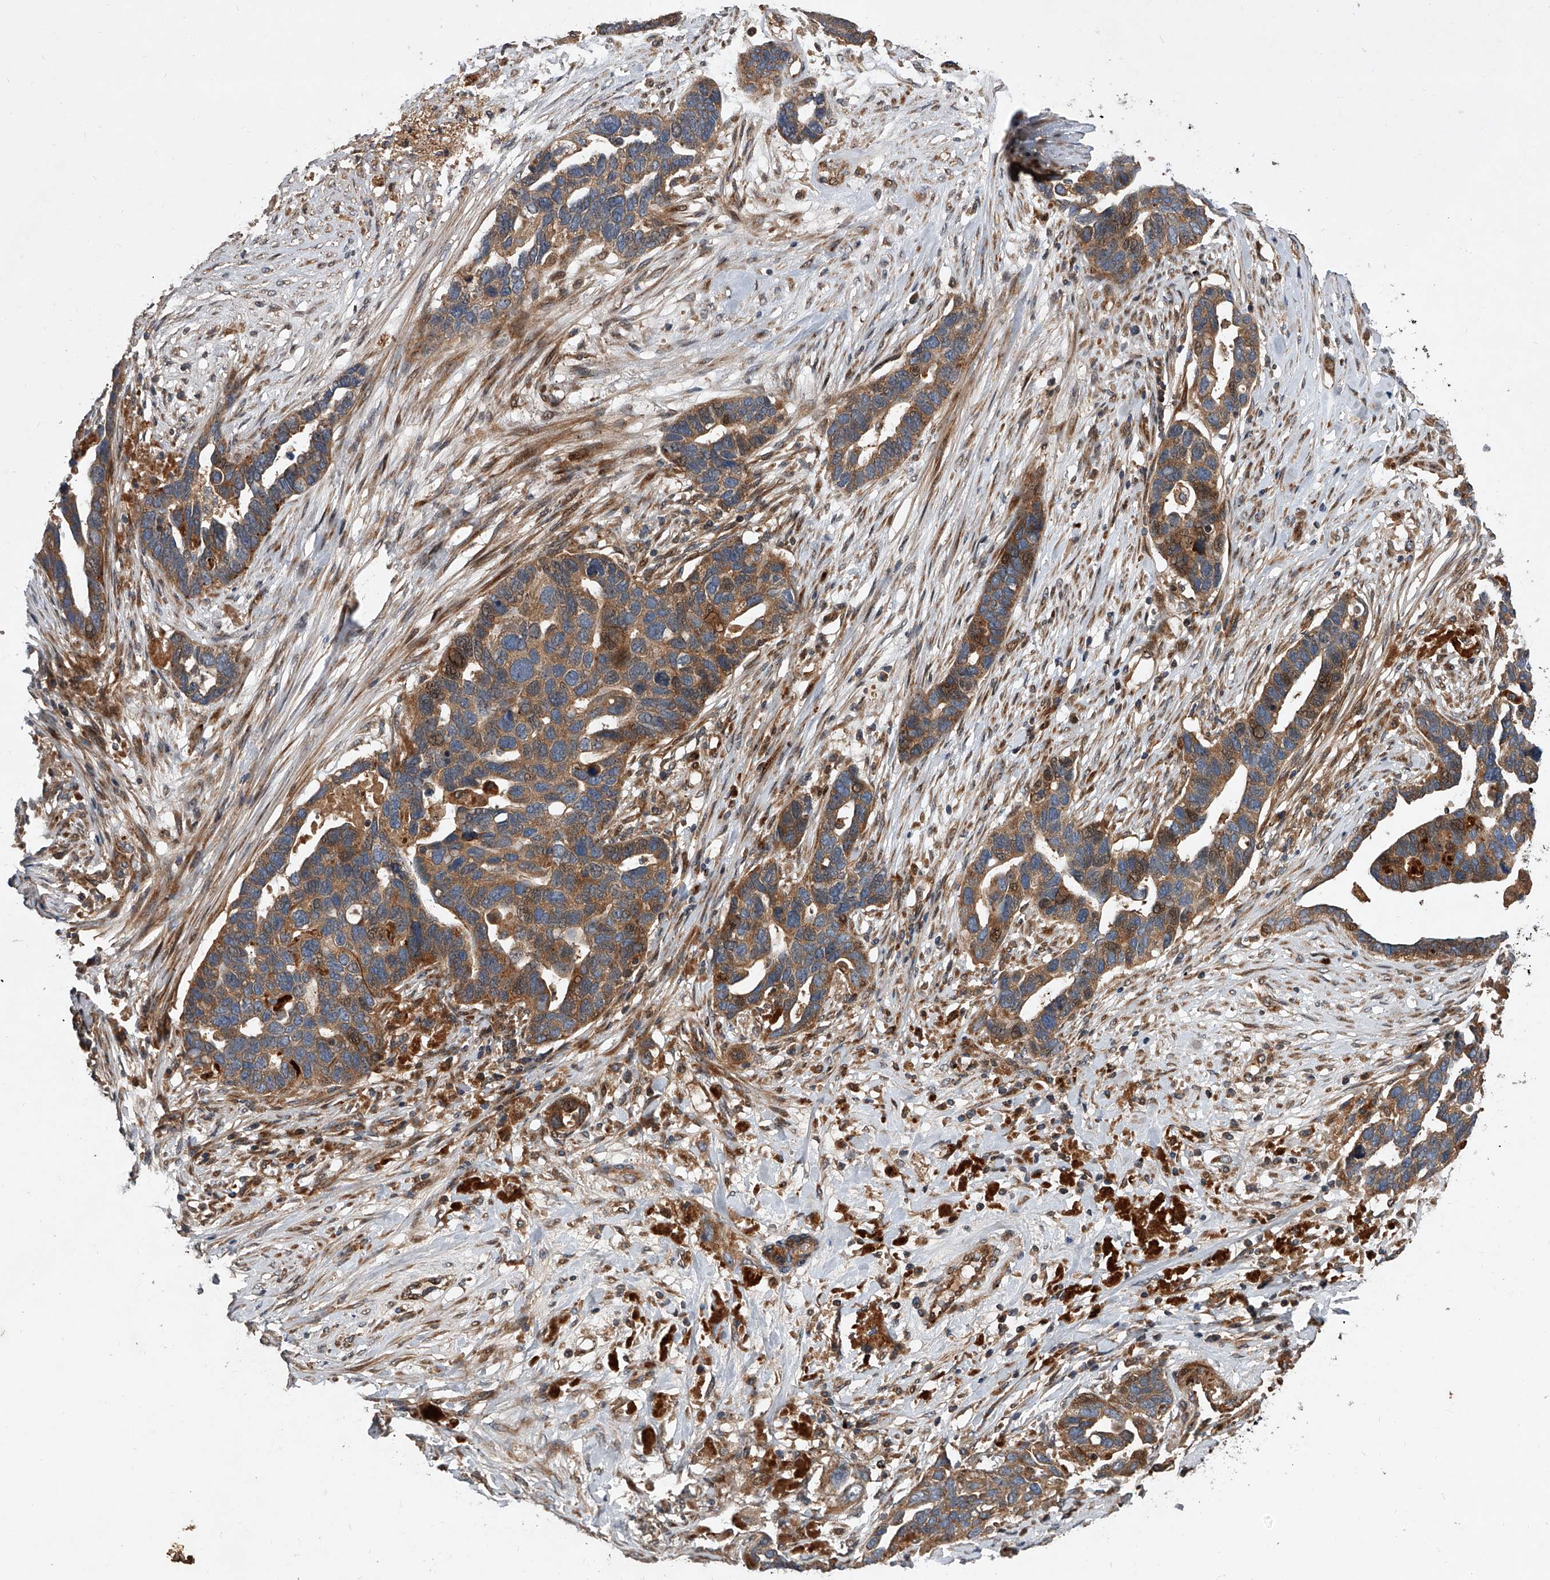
{"staining": {"intensity": "moderate", "quantity": ">75%", "location": "cytoplasmic/membranous"}, "tissue": "ovarian cancer", "cell_type": "Tumor cells", "image_type": "cancer", "snomed": [{"axis": "morphology", "description": "Cystadenocarcinoma, serous, NOS"}, {"axis": "topography", "description": "Ovary"}], "caption": "About >75% of tumor cells in ovarian serous cystadenocarcinoma show moderate cytoplasmic/membranous protein staining as visualized by brown immunohistochemical staining.", "gene": "USP47", "patient": {"sex": "female", "age": 54}}